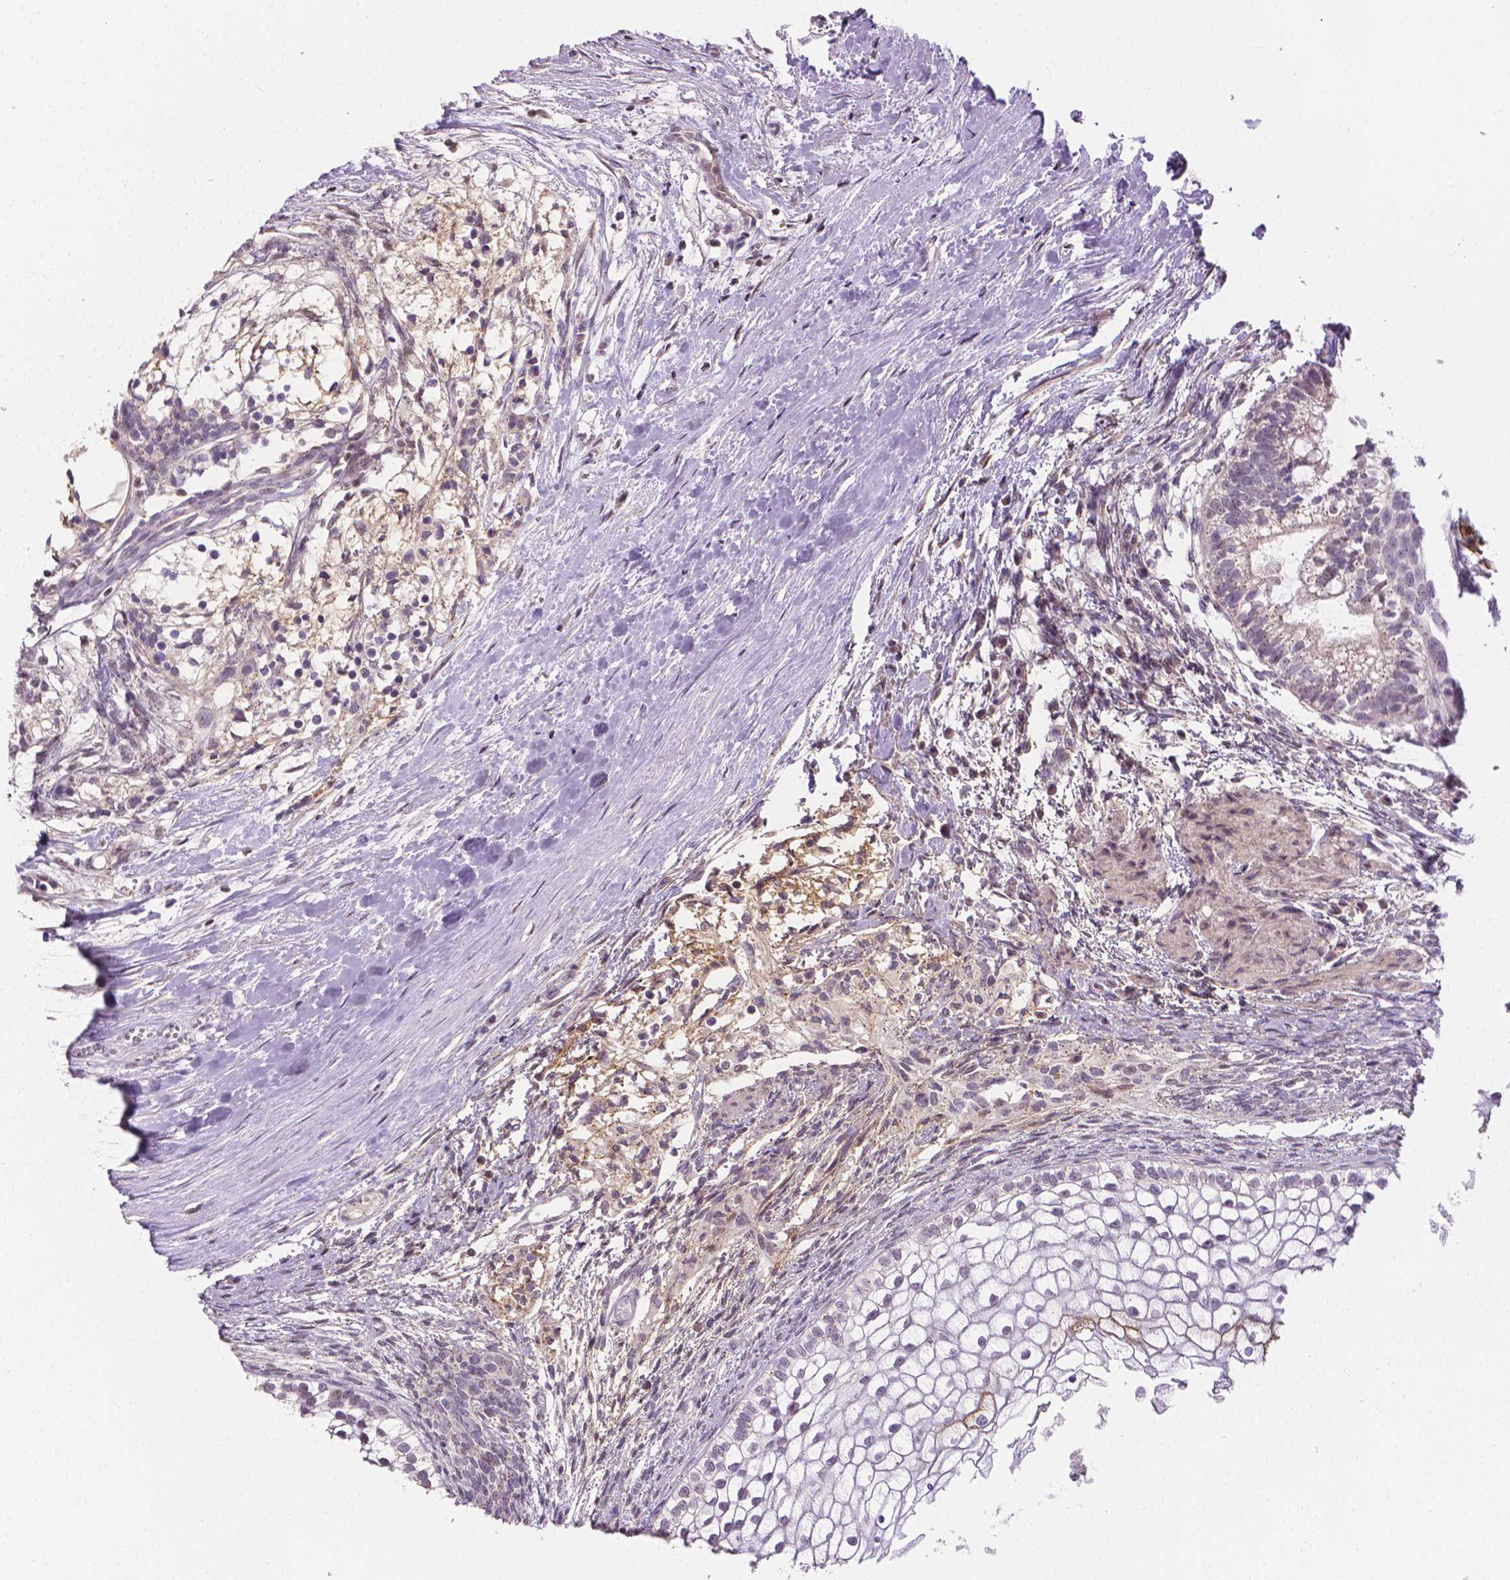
{"staining": {"intensity": "negative", "quantity": "none", "location": "none"}, "tissue": "testis cancer", "cell_type": "Tumor cells", "image_type": "cancer", "snomed": [{"axis": "morphology", "description": "Carcinoma, Embryonal, NOS"}, {"axis": "topography", "description": "Testis"}], "caption": "IHC histopathology image of neoplastic tissue: testis embryonal carcinoma stained with DAB (3,3'-diaminobenzidine) reveals no significant protein expression in tumor cells.", "gene": "NCAN", "patient": {"sex": "male", "age": 37}}